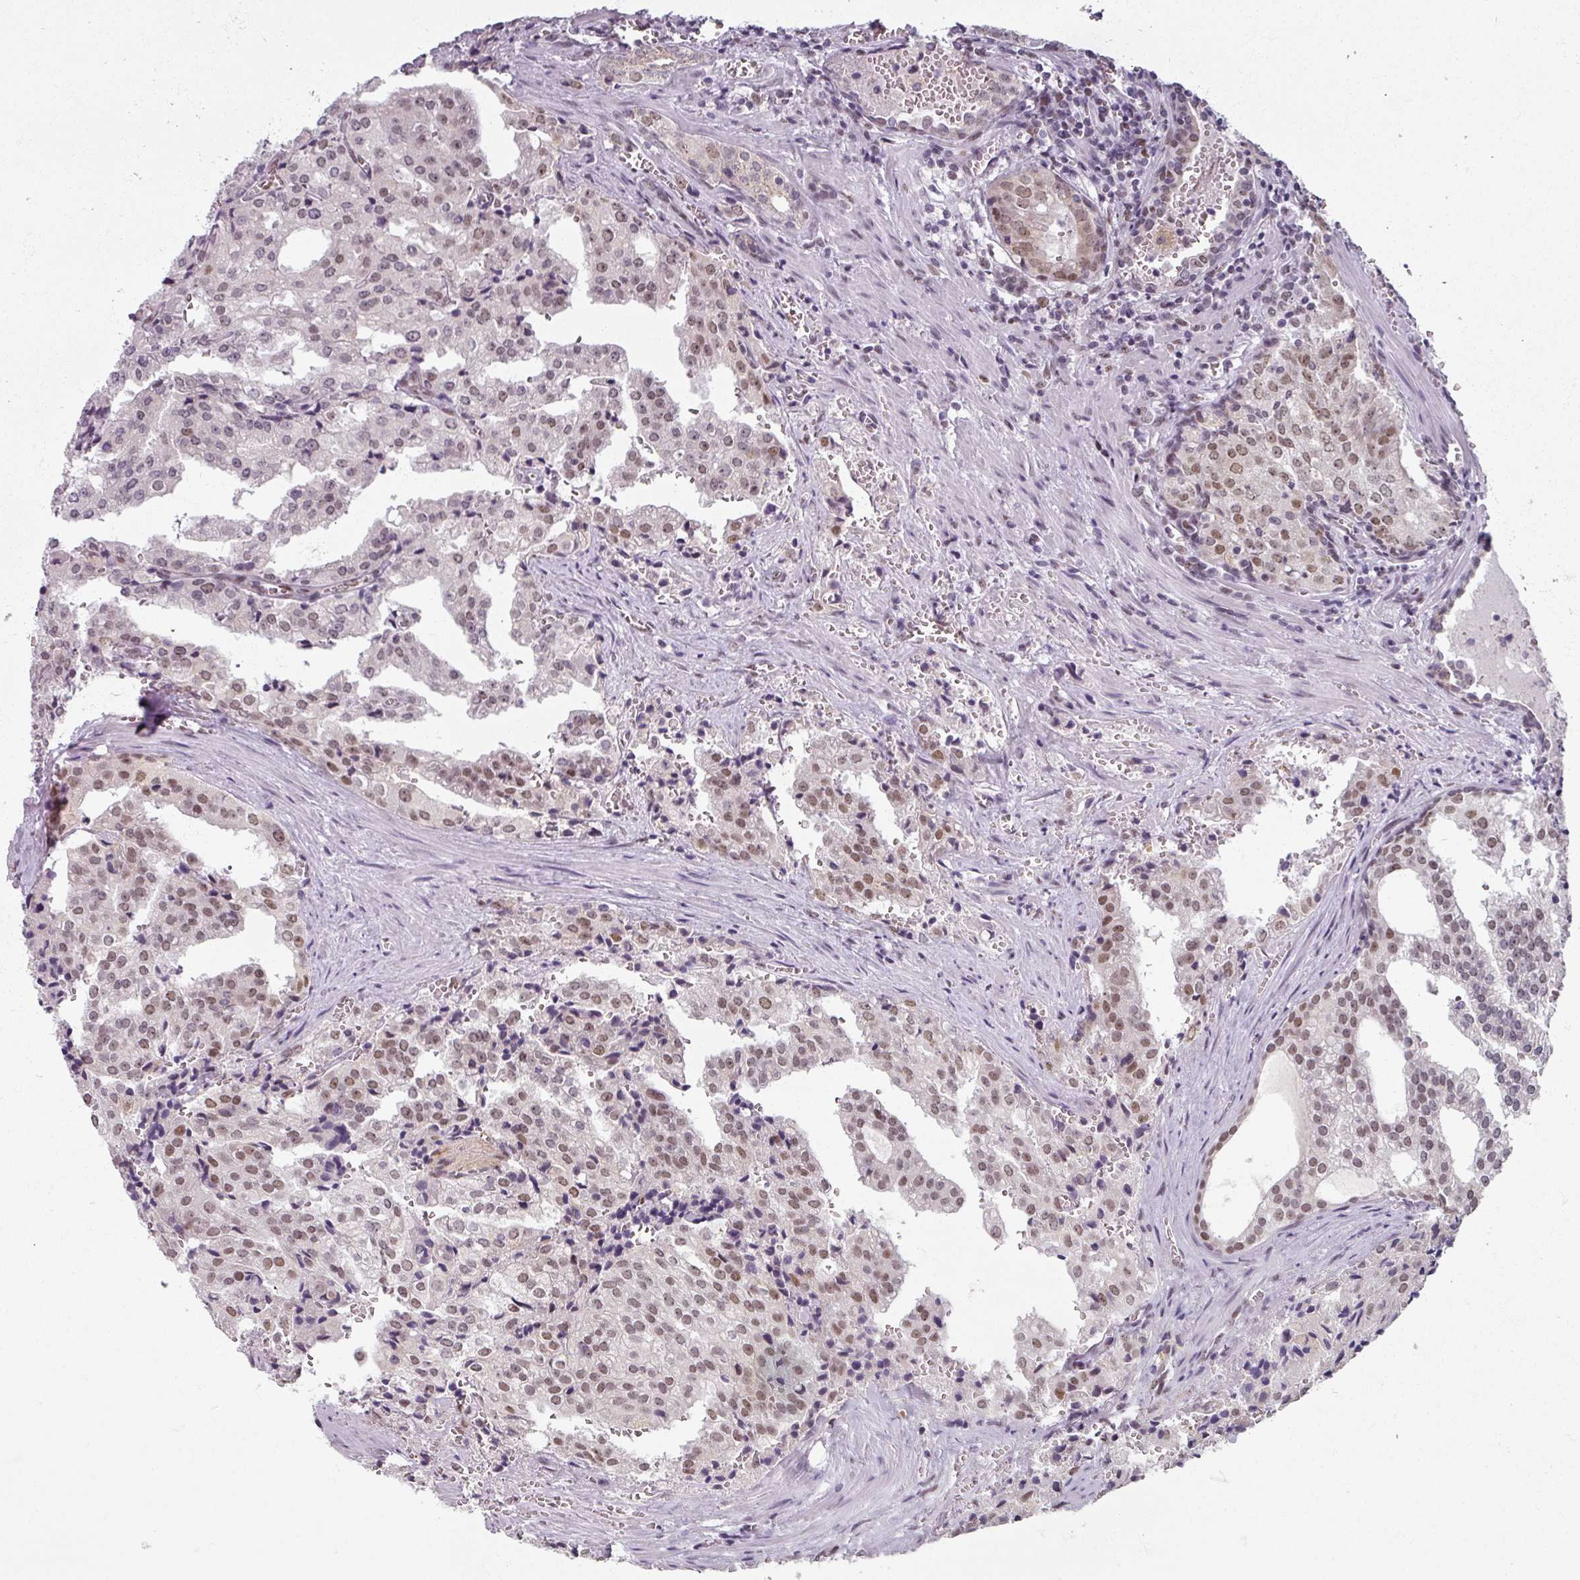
{"staining": {"intensity": "moderate", "quantity": "25%-75%", "location": "nuclear"}, "tissue": "prostate cancer", "cell_type": "Tumor cells", "image_type": "cancer", "snomed": [{"axis": "morphology", "description": "Adenocarcinoma, High grade"}, {"axis": "topography", "description": "Prostate"}], "caption": "Immunohistochemical staining of prostate cancer (high-grade adenocarcinoma) reveals moderate nuclear protein positivity in about 25%-75% of tumor cells.", "gene": "RIPOR3", "patient": {"sex": "male", "age": 68}}